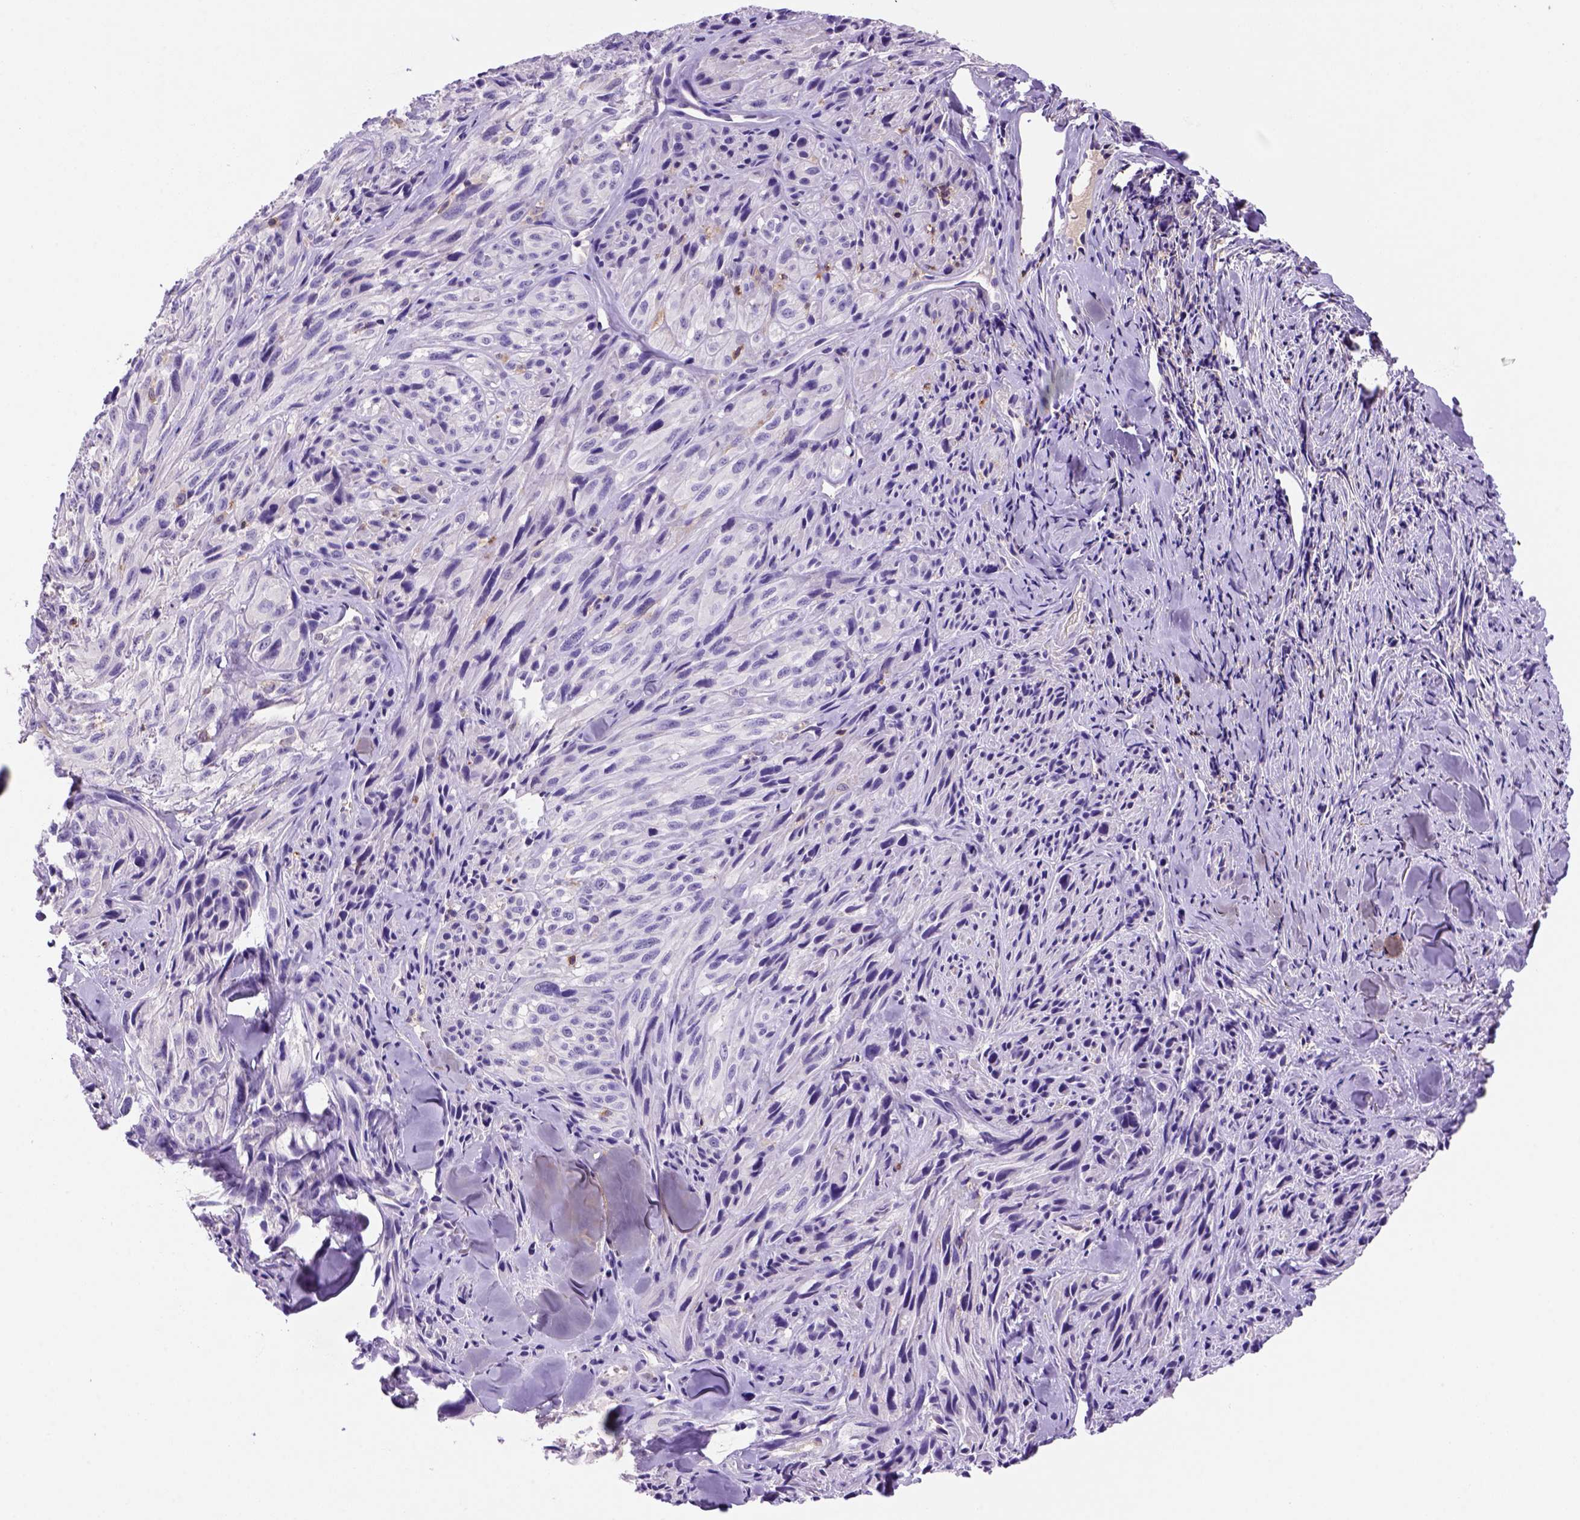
{"staining": {"intensity": "negative", "quantity": "none", "location": "none"}, "tissue": "melanoma", "cell_type": "Tumor cells", "image_type": "cancer", "snomed": [{"axis": "morphology", "description": "Malignant melanoma, NOS"}, {"axis": "topography", "description": "Skin"}], "caption": "Melanoma was stained to show a protein in brown. There is no significant positivity in tumor cells.", "gene": "INPP5D", "patient": {"sex": "male", "age": 67}}